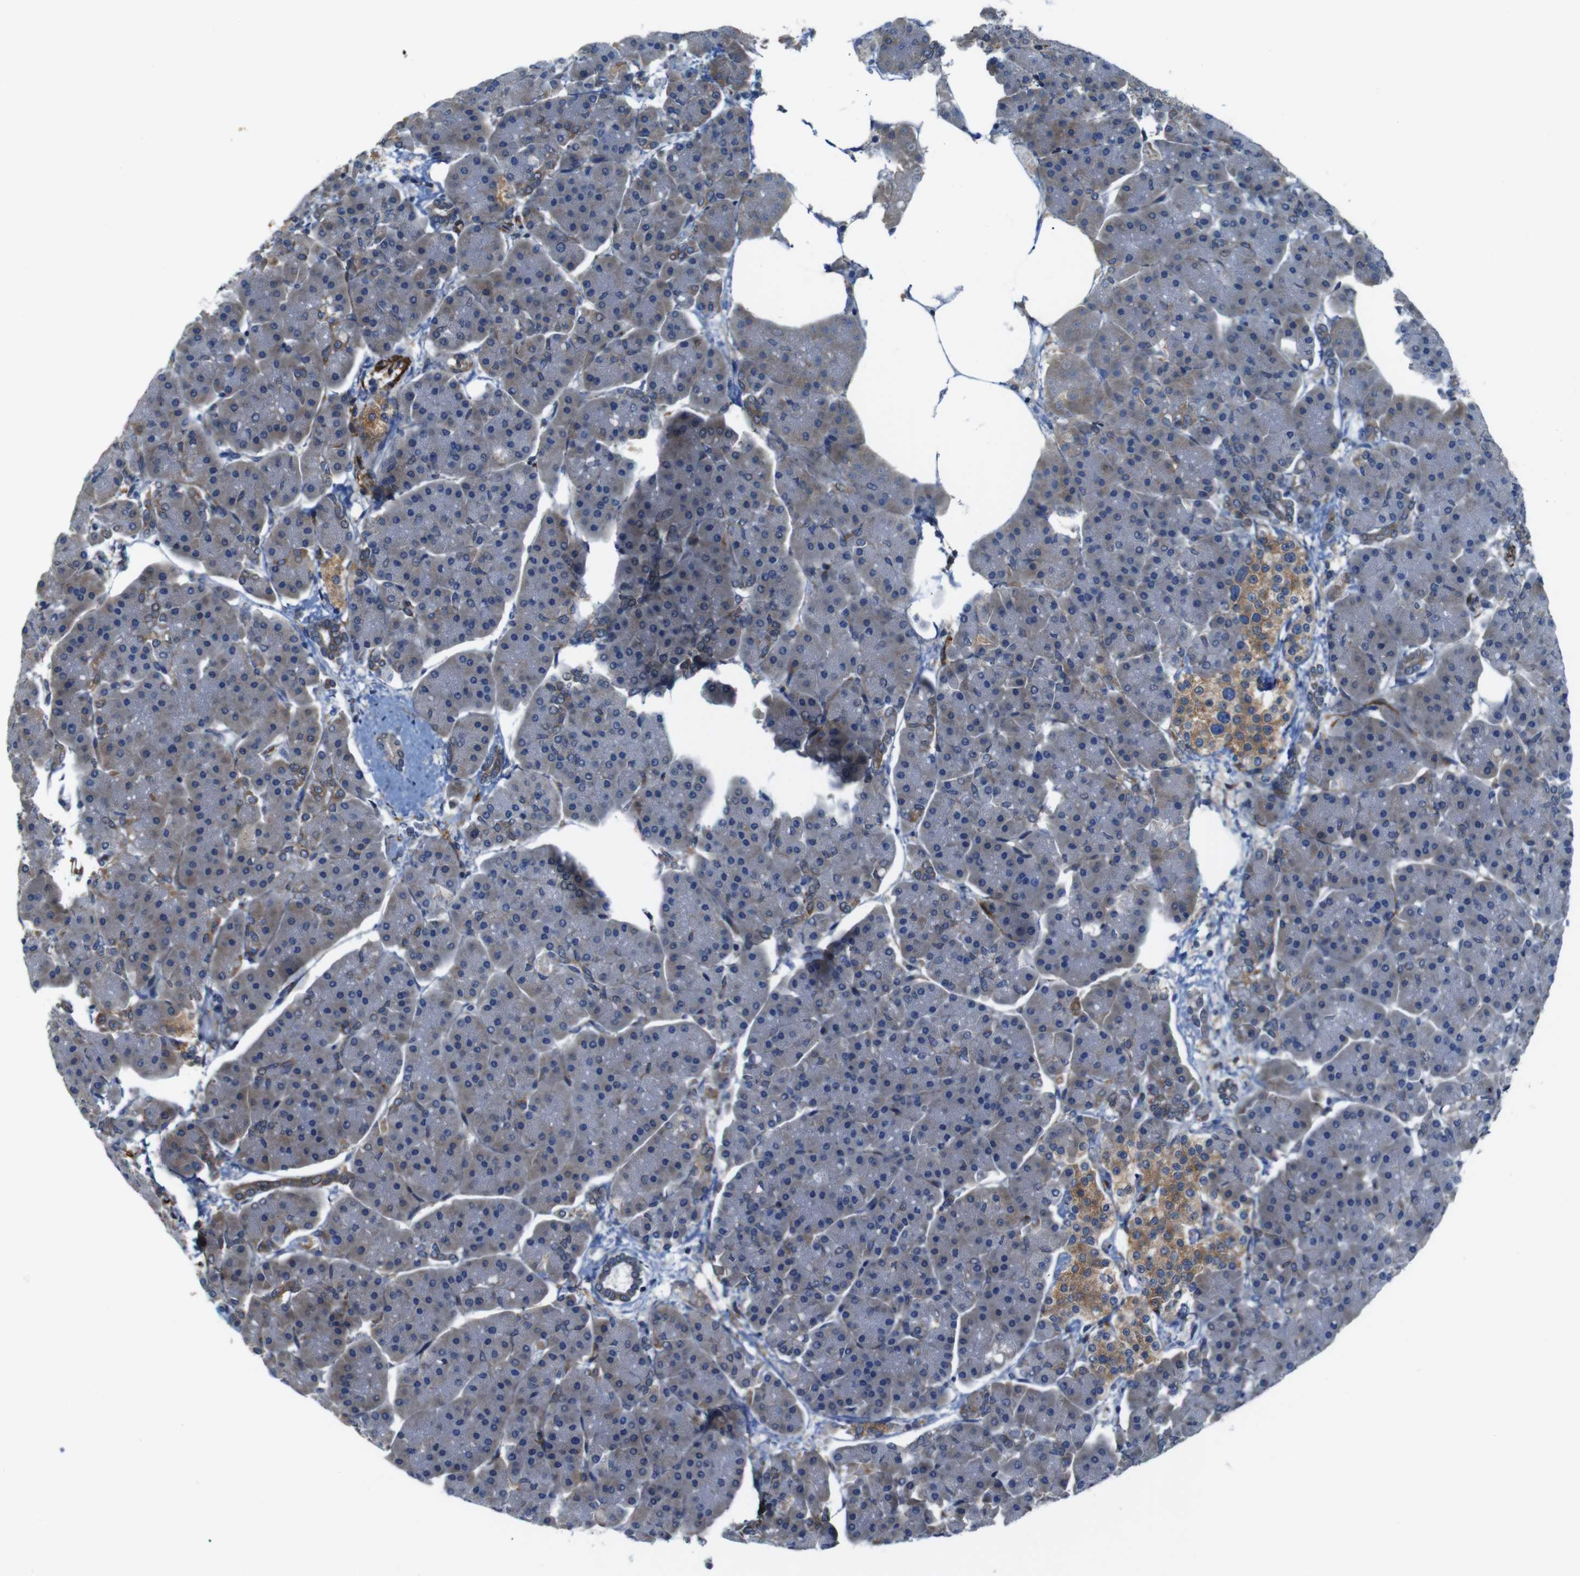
{"staining": {"intensity": "negative", "quantity": "none", "location": "none"}, "tissue": "pancreas", "cell_type": "Exocrine glandular cells", "image_type": "normal", "snomed": [{"axis": "morphology", "description": "Normal tissue, NOS"}, {"axis": "topography", "description": "Pancreas"}], "caption": "High power microscopy photomicrograph of an immunohistochemistry (IHC) photomicrograph of normal pancreas, revealing no significant expression in exocrine glandular cells.", "gene": "GGT7", "patient": {"sex": "female", "age": 70}}